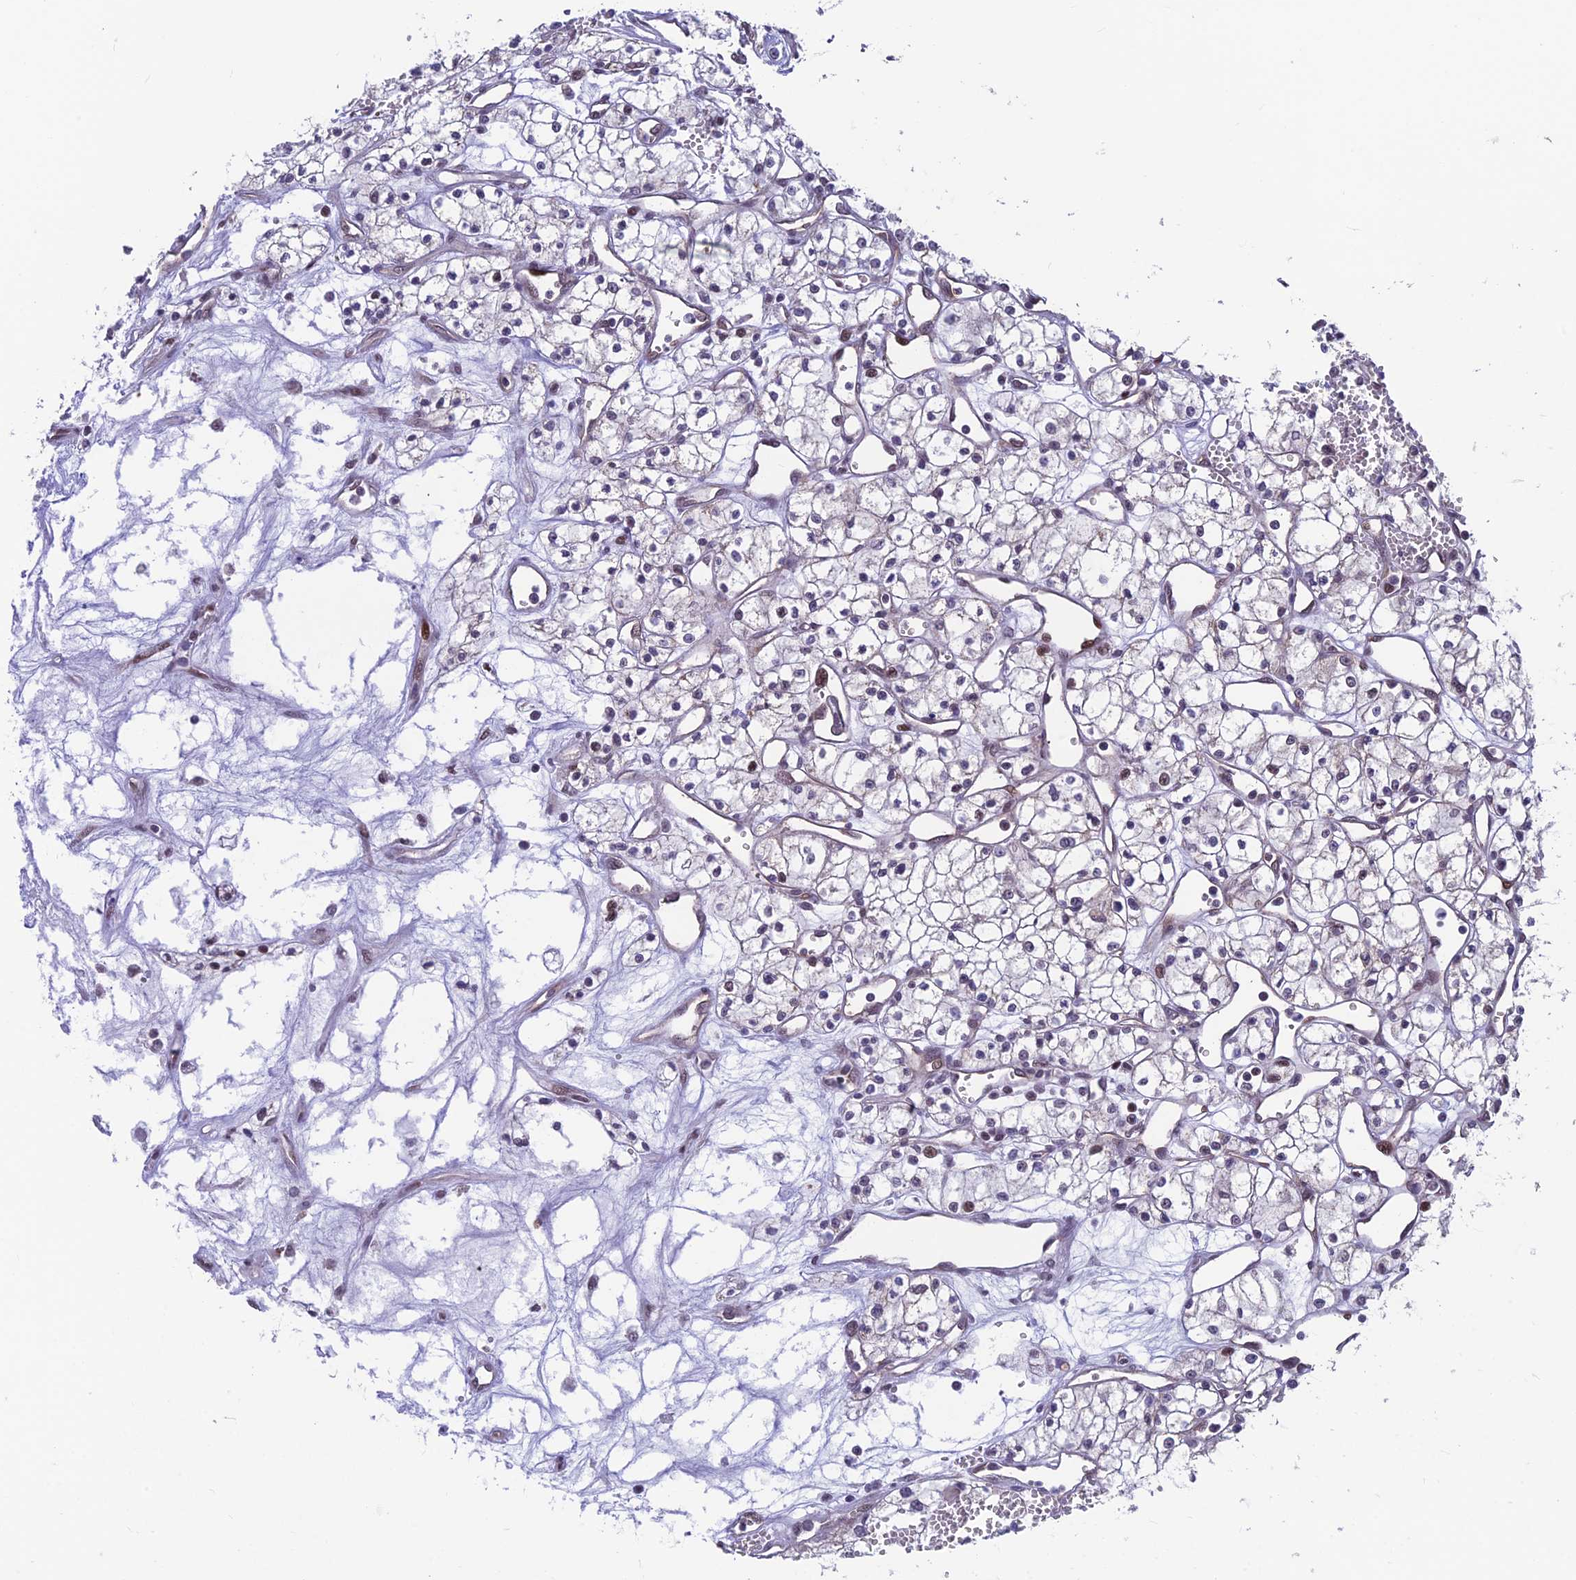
{"staining": {"intensity": "moderate", "quantity": "<25%", "location": "nuclear"}, "tissue": "renal cancer", "cell_type": "Tumor cells", "image_type": "cancer", "snomed": [{"axis": "morphology", "description": "Adenocarcinoma, NOS"}, {"axis": "topography", "description": "Kidney"}], "caption": "Immunohistochemical staining of renal cancer reveals moderate nuclear protein expression in approximately <25% of tumor cells.", "gene": "KIAA1191", "patient": {"sex": "male", "age": 59}}